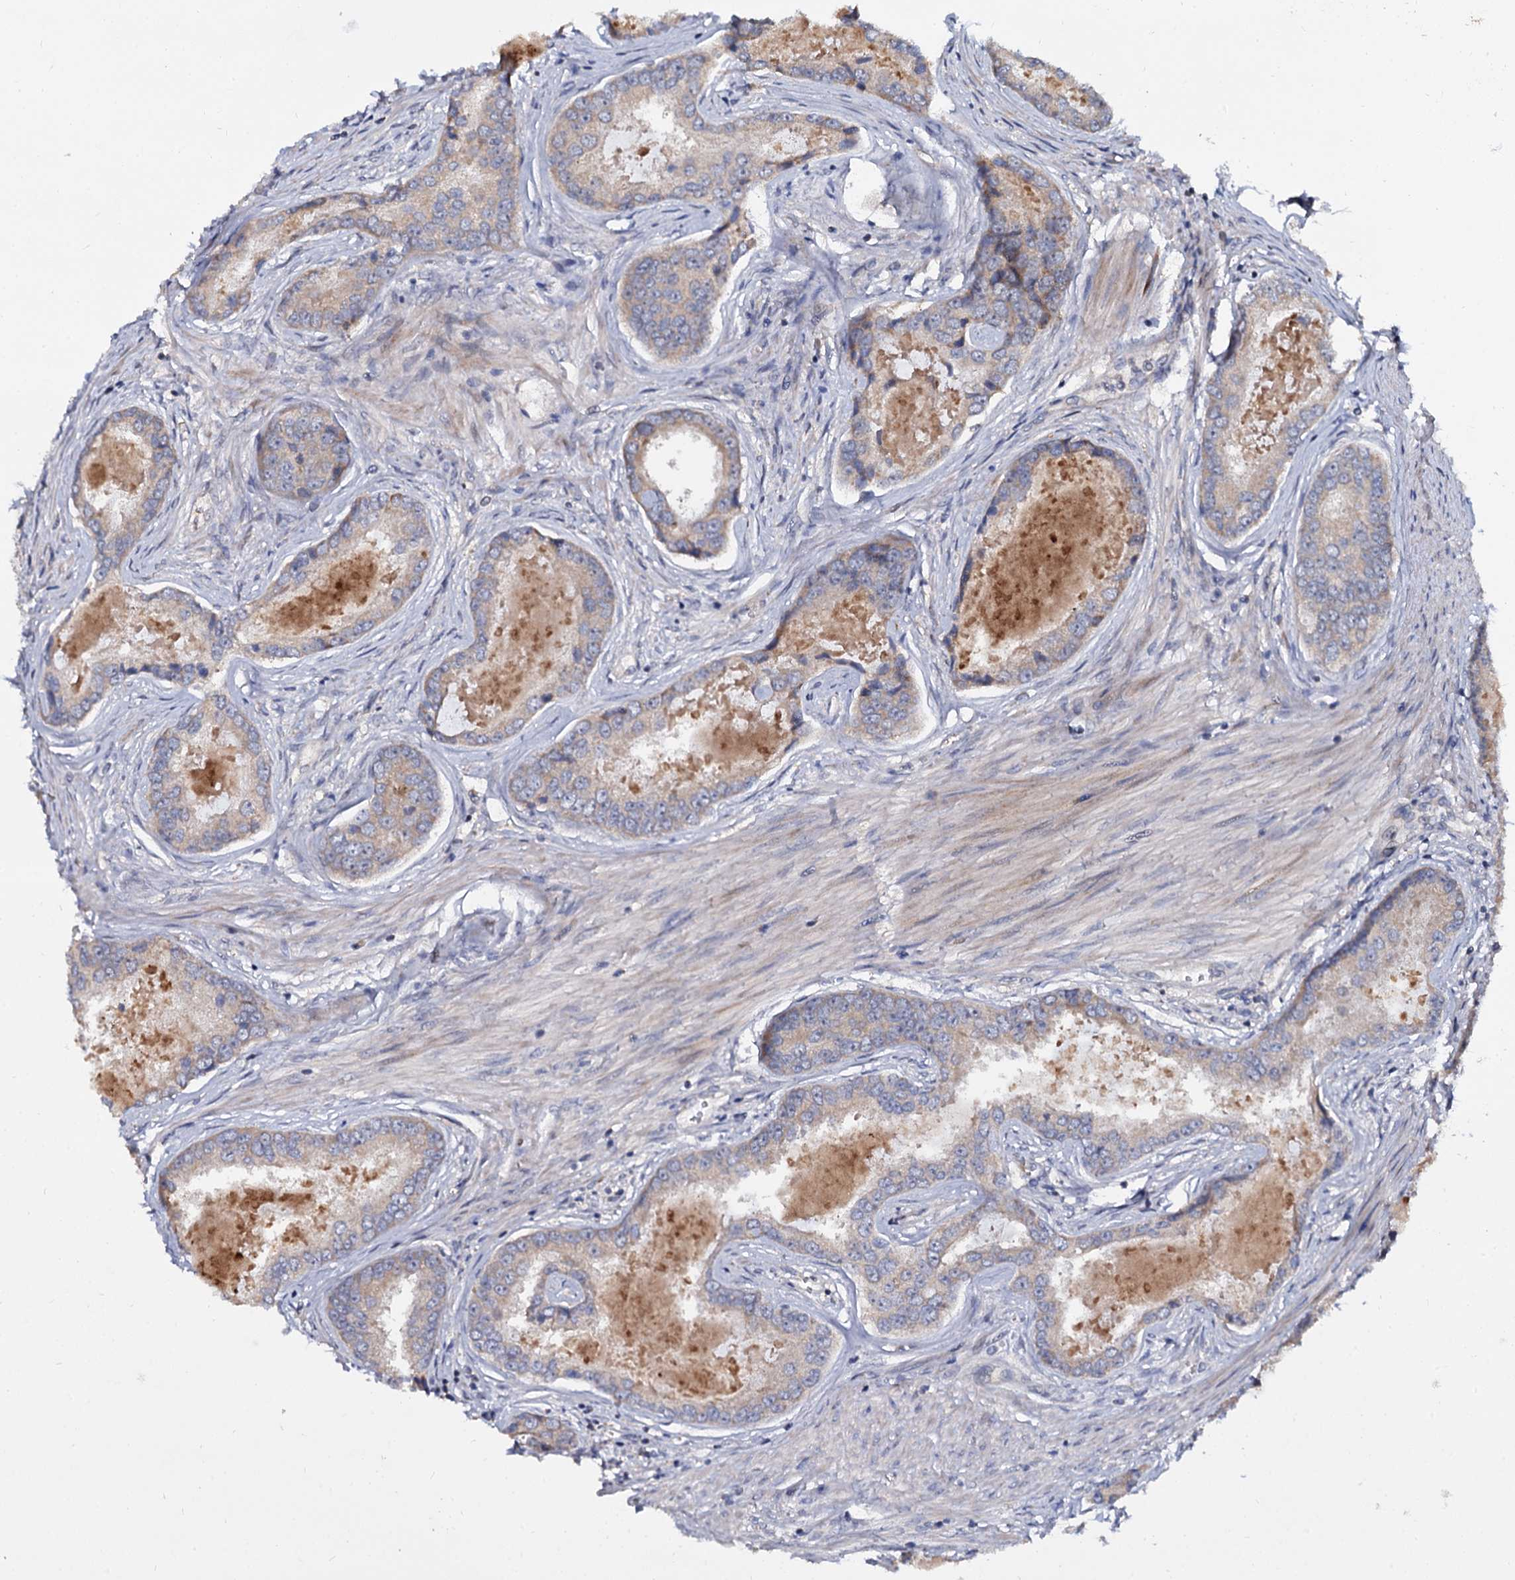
{"staining": {"intensity": "weak", "quantity": "25%-75%", "location": "cytoplasmic/membranous"}, "tissue": "prostate cancer", "cell_type": "Tumor cells", "image_type": "cancer", "snomed": [{"axis": "morphology", "description": "Adenocarcinoma, Low grade"}, {"axis": "topography", "description": "Prostate"}], "caption": "Brown immunohistochemical staining in human prostate cancer displays weak cytoplasmic/membranous expression in approximately 25%-75% of tumor cells. The protein of interest is shown in brown color, while the nuclei are stained blue.", "gene": "WWC3", "patient": {"sex": "male", "age": 68}}